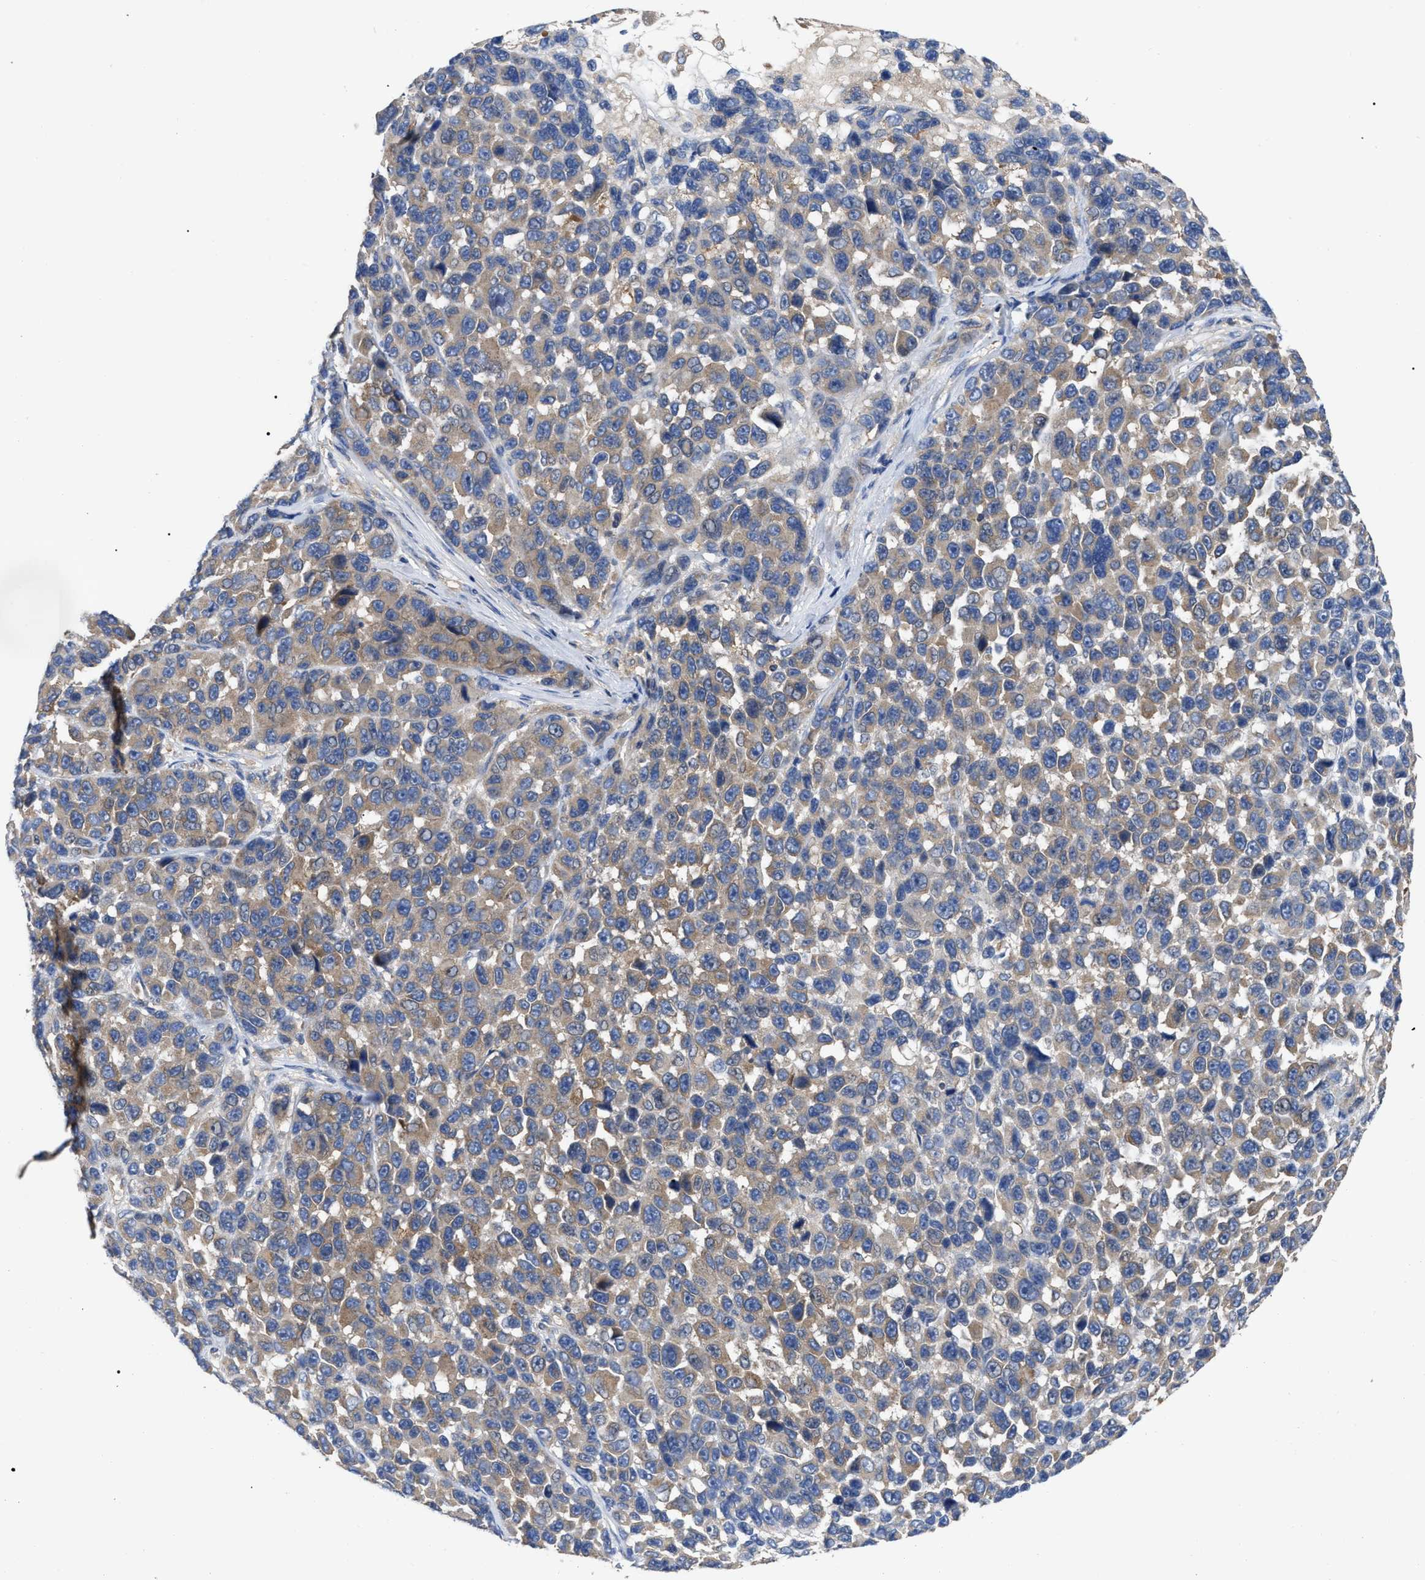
{"staining": {"intensity": "weak", "quantity": ">75%", "location": "cytoplasmic/membranous"}, "tissue": "melanoma", "cell_type": "Tumor cells", "image_type": "cancer", "snomed": [{"axis": "morphology", "description": "Malignant melanoma, NOS"}, {"axis": "topography", "description": "Skin"}], "caption": "Human melanoma stained with a protein marker shows weak staining in tumor cells.", "gene": "RAP1GDS1", "patient": {"sex": "male", "age": 53}}